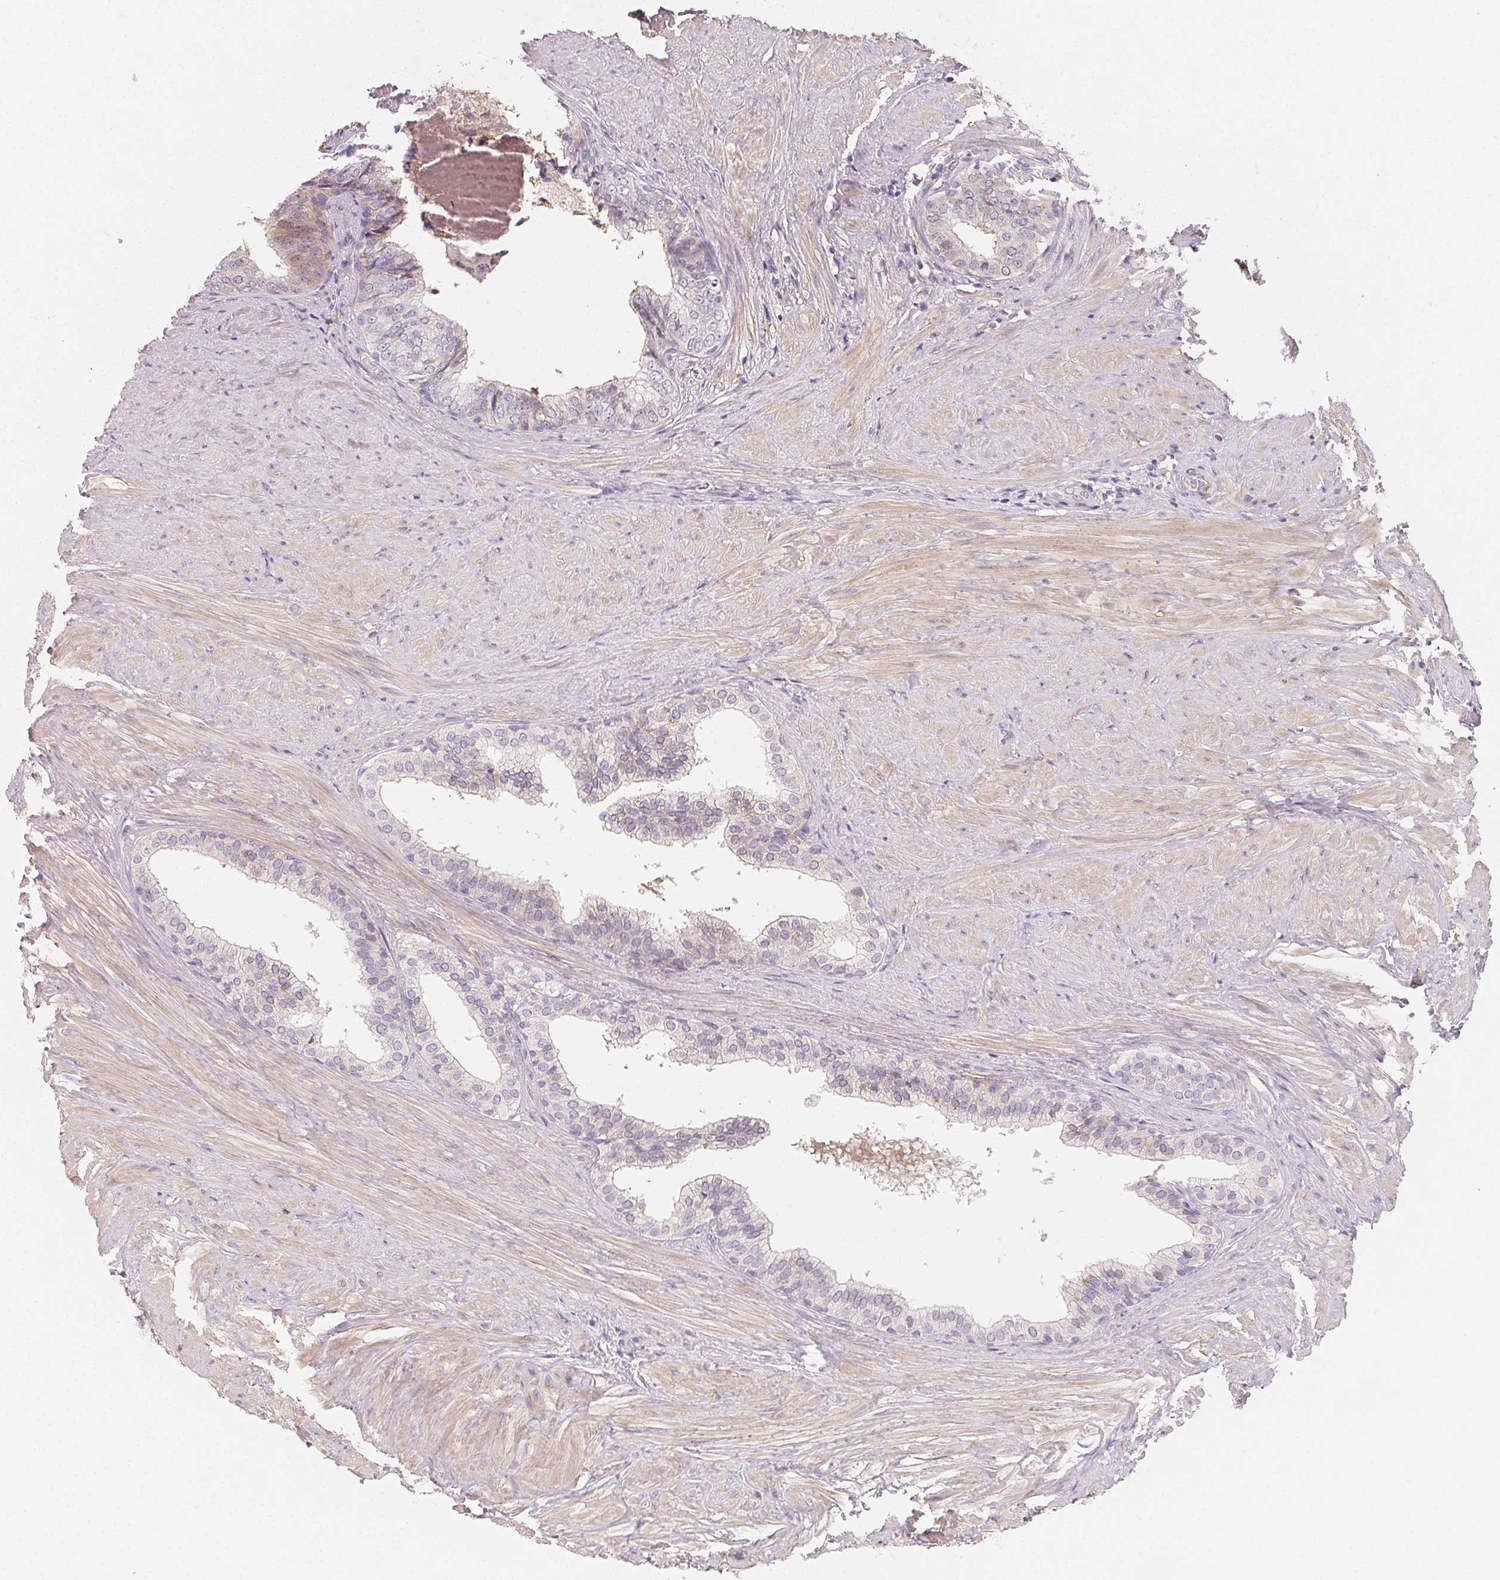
{"staining": {"intensity": "negative", "quantity": "none", "location": "none"}, "tissue": "prostate", "cell_type": "Glandular cells", "image_type": "normal", "snomed": [{"axis": "morphology", "description": "Normal tissue, NOS"}, {"axis": "topography", "description": "Prostate"}, {"axis": "topography", "description": "Peripheral nerve tissue"}], "caption": "Immunohistochemistry micrograph of benign prostate stained for a protein (brown), which shows no expression in glandular cells. The staining was performed using DAB to visualize the protein expression in brown, while the nuclei were stained in blue with hematoxylin (Magnification: 20x).", "gene": "LRRC23", "patient": {"sex": "male", "age": 55}}